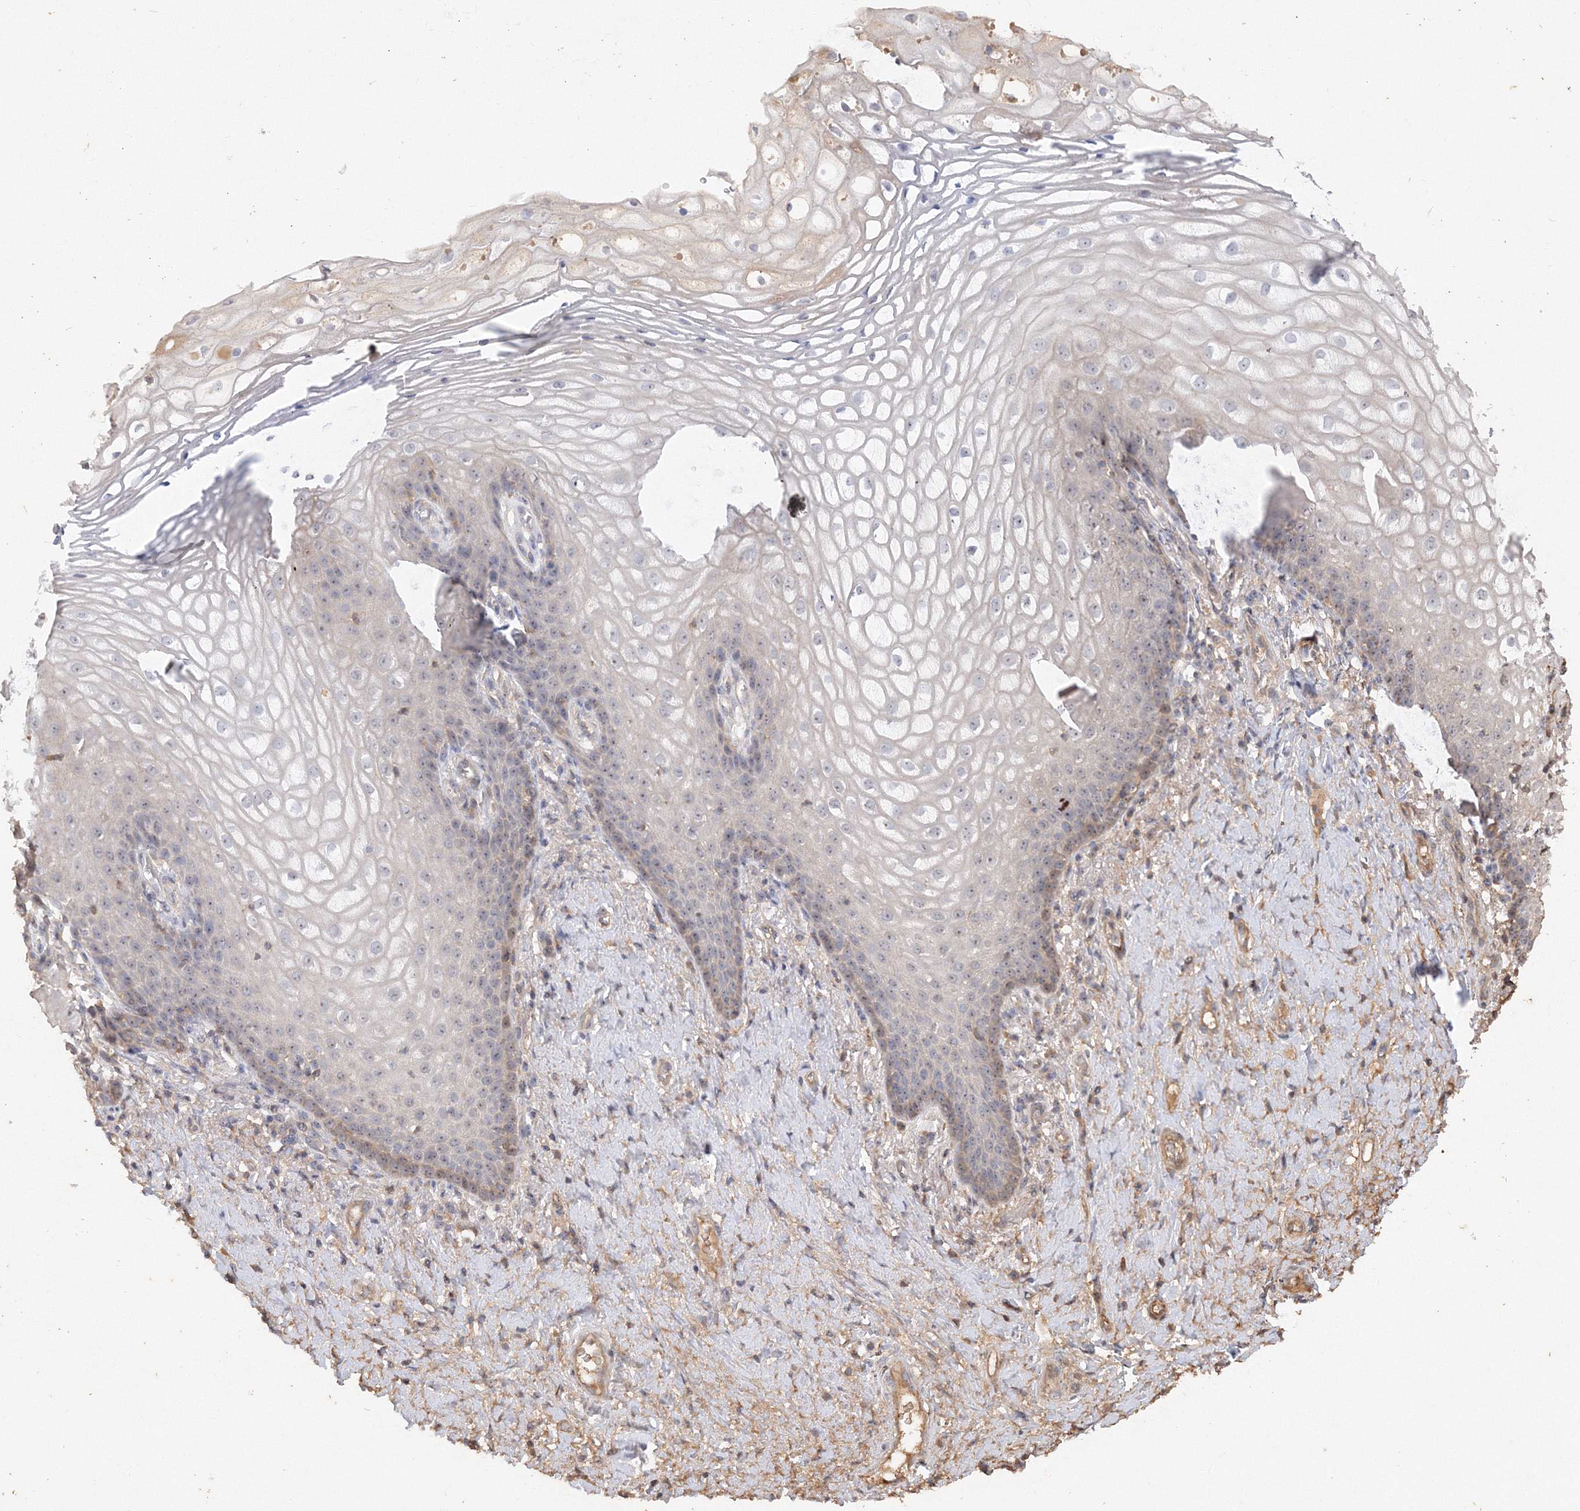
{"staining": {"intensity": "weak", "quantity": "<25%", "location": "cytoplasmic/membranous"}, "tissue": "vagina", "cell_type": "Squamous epithelial cells", "image_type": "normal", "snomed": [{"axis": "morphology", "description": "Normal tissue, NOS"}, {"axis": "topography", "description": "Vagina"}], "caption": "High power microscopy photomicrograph of an immunohistochemistry image of unremarkable vagina, revealing no significant positivity in squamous epithelial cells. The staining is performed using DAB brown chromogen with nuclei counter-stained in using hematoxylin.", "gene": "GRINA", "patient": {"sex": "female", "age": 60}}